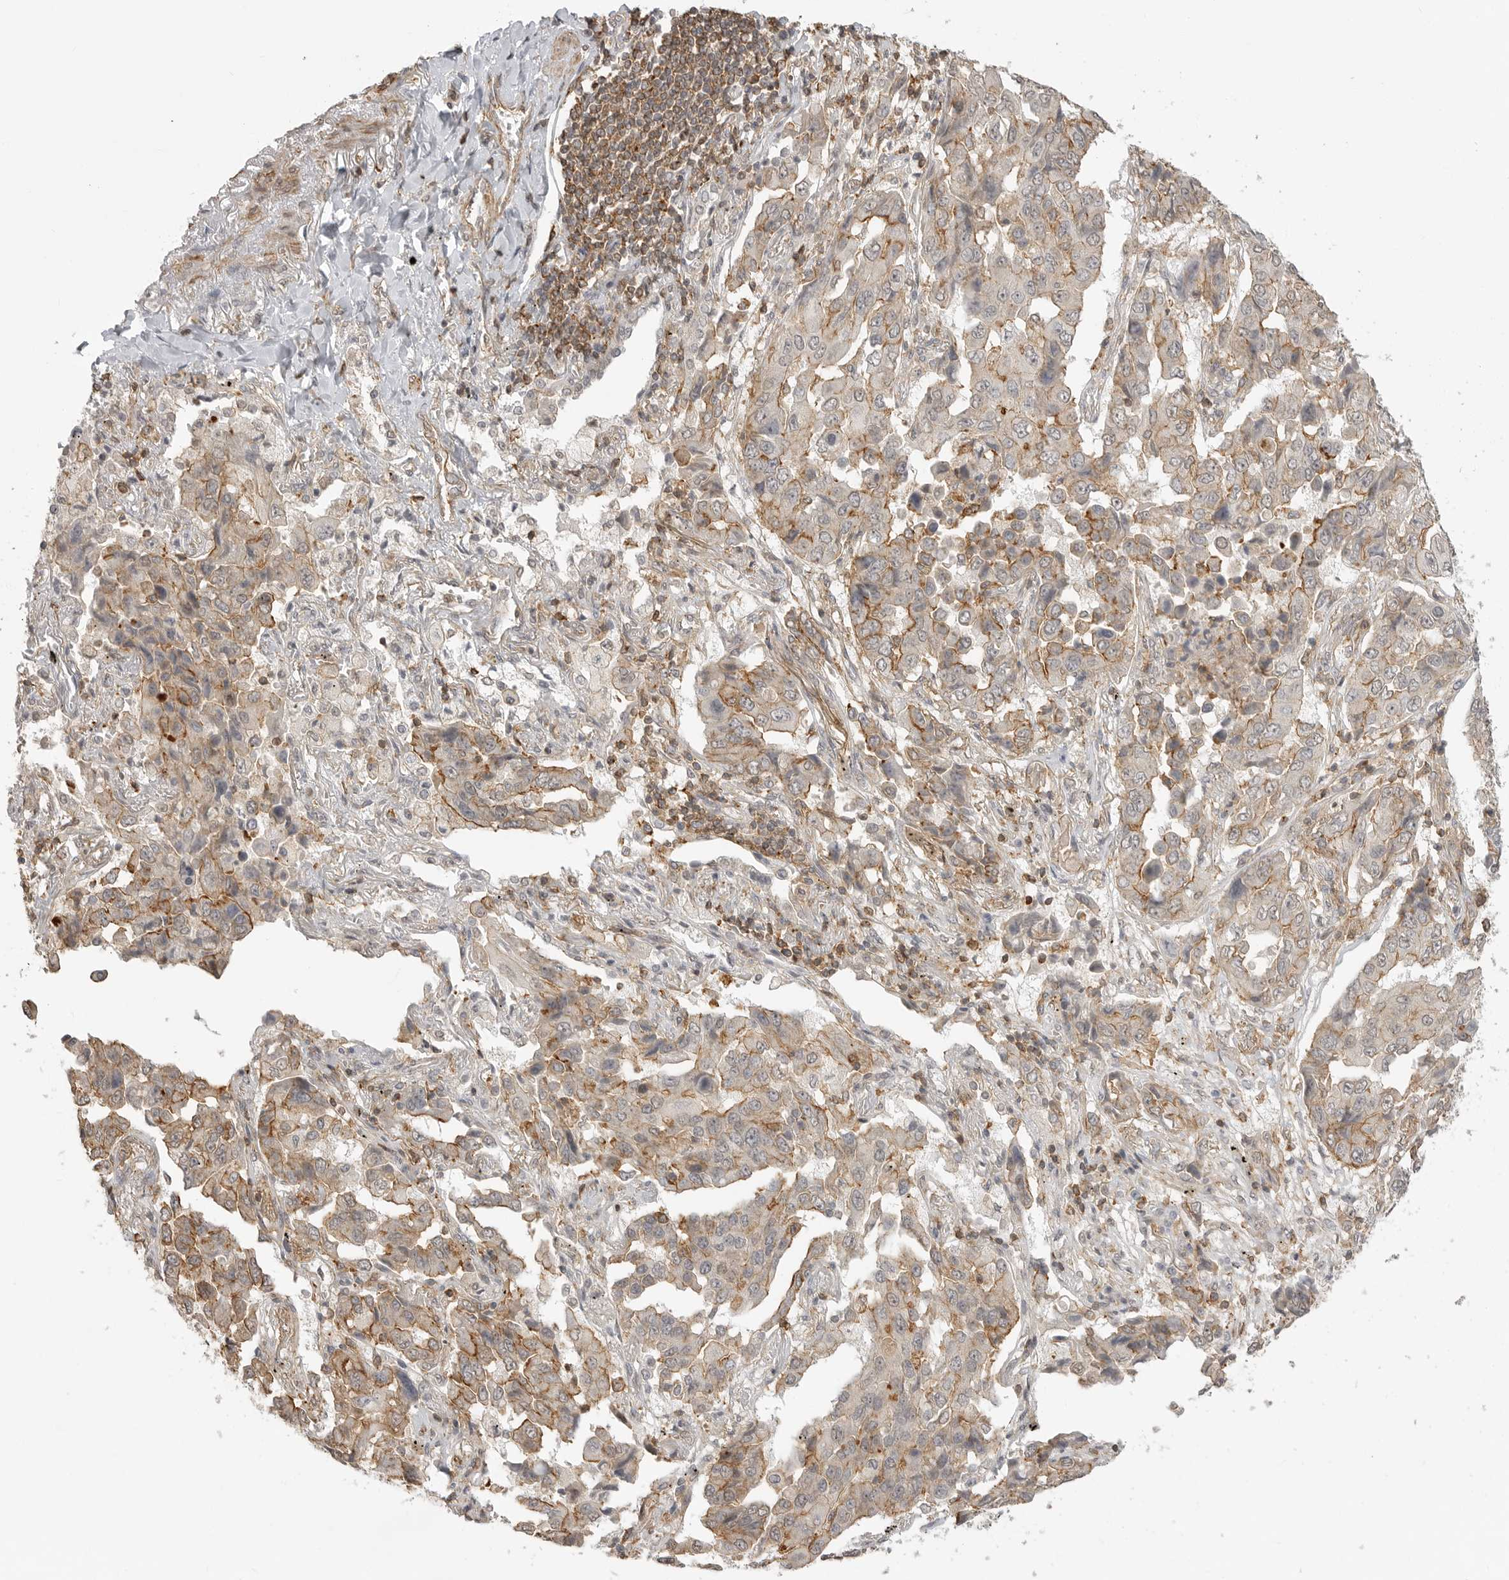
{"staining": {"intensity": "moderate", "quantity": "<25%", "location": "cytoplasmic/membranous"}, "tissue": "lung cancer", "cell_type": "Tumor cells", "image_type": "cancer", "snomed": [{"axis": "morphology", "description": "Adenocarcinoma, NOS"}, {"axis": "topography", "description": "Lung"}], "caption": "Immunohistochemistry (IHC) of human lung adenocarcinoma demonstrates low levels of moderate cytoplasmic/membranous expression in approximately <25% of tumor cells.", "gene": "GPC2", "patient": {"sex": "female", "age": 65}}